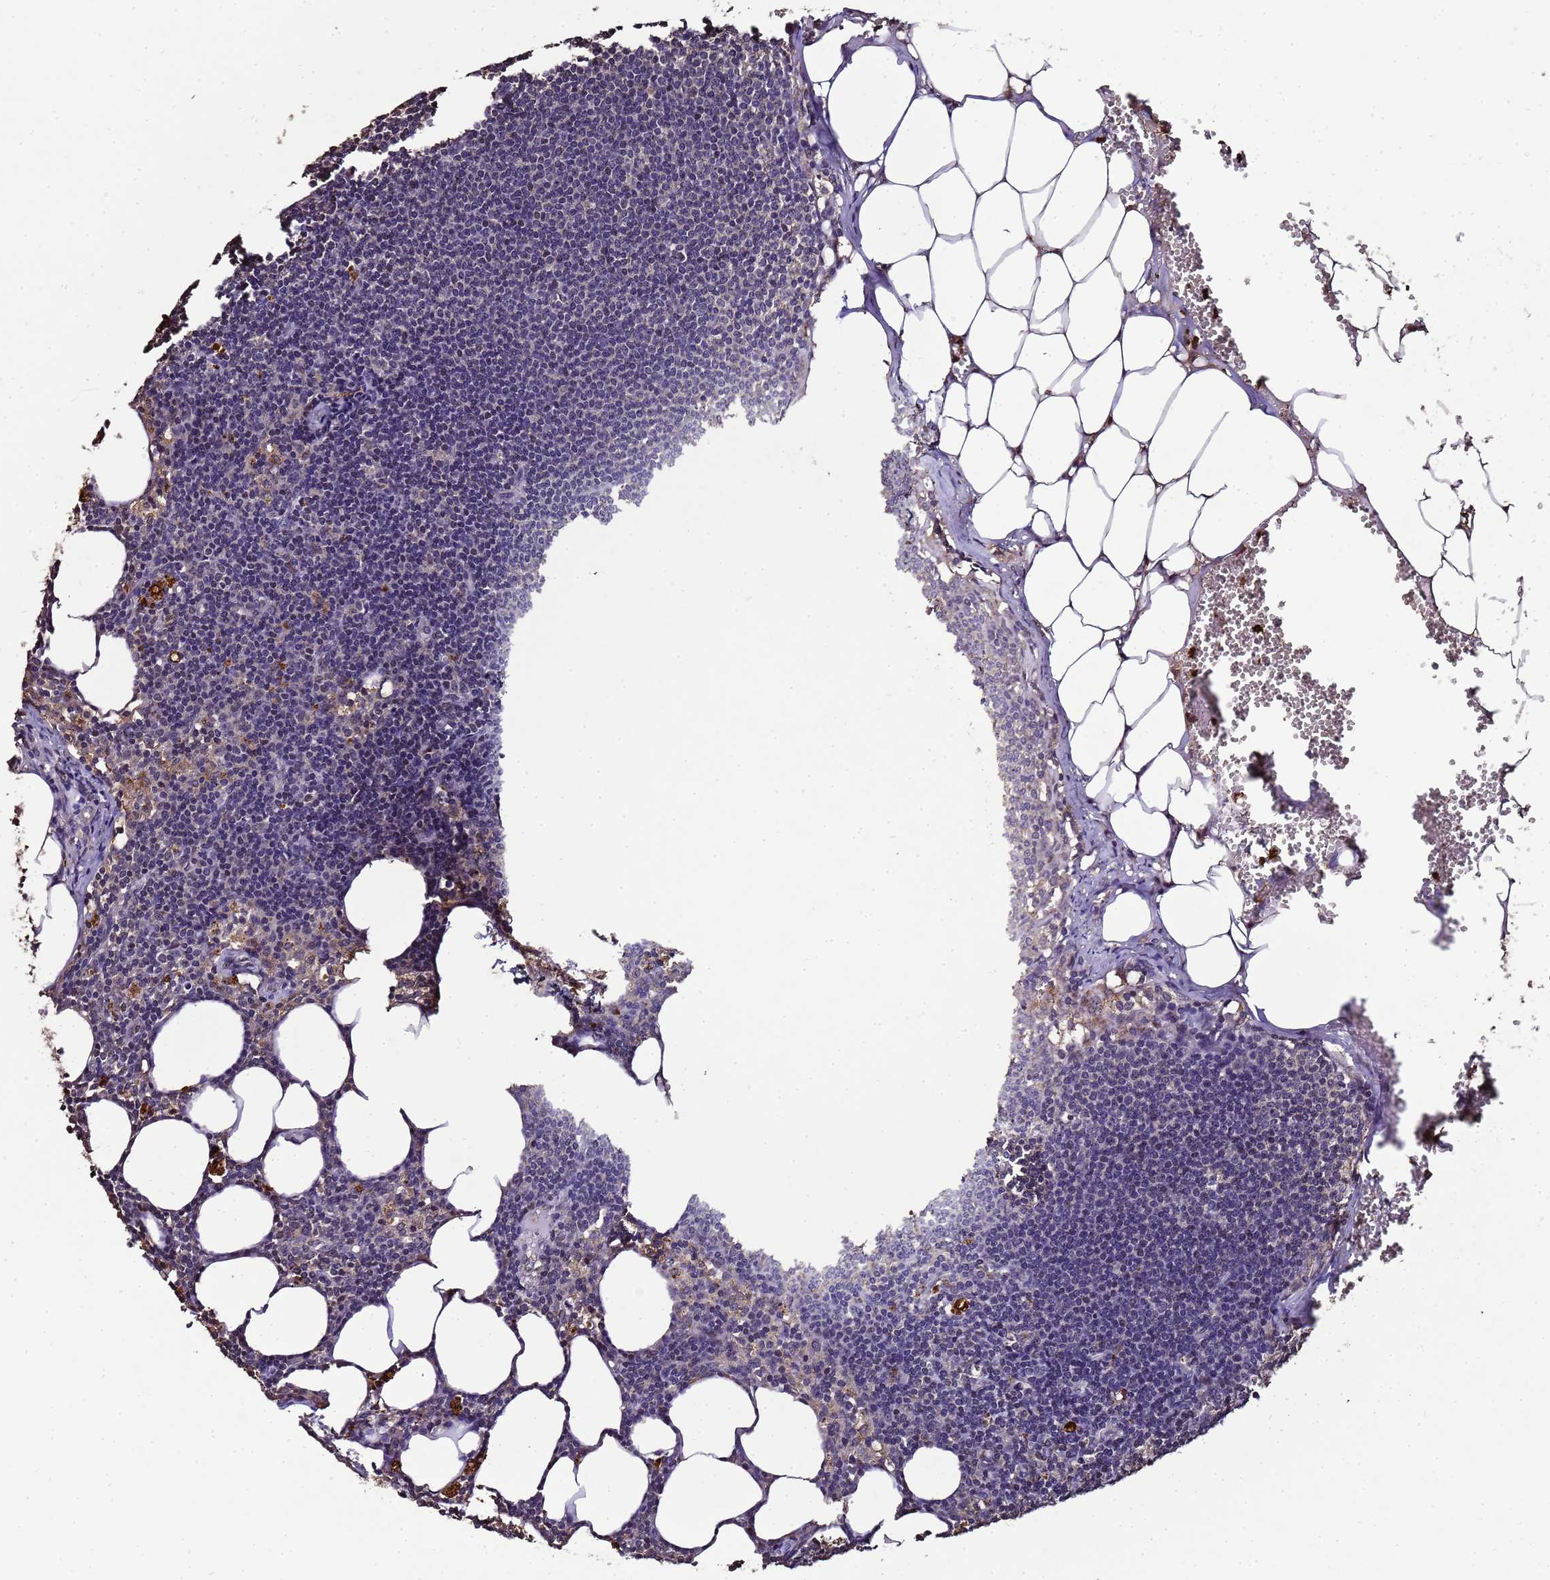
{"staining": {"intensity": "weak", "quantity": "<25%", "location": "cytoplasmic/membranous"}, "tissue": "lymph node", "cell_type": "Germinal center cells", "image_type": "normal", "snomed": [{"axis": "morphology", "description": "Normal tissue, NOS"}, {"axis": "topography", "description": "Lymph node"}], "caption": "Immunohistochemistry photomicrograph of benign lymph node stained for a protein (brown), which displays no positivity in germinal center cells.", "gene": "LGI4", "patient": {"sex": "female", "age": 30}}